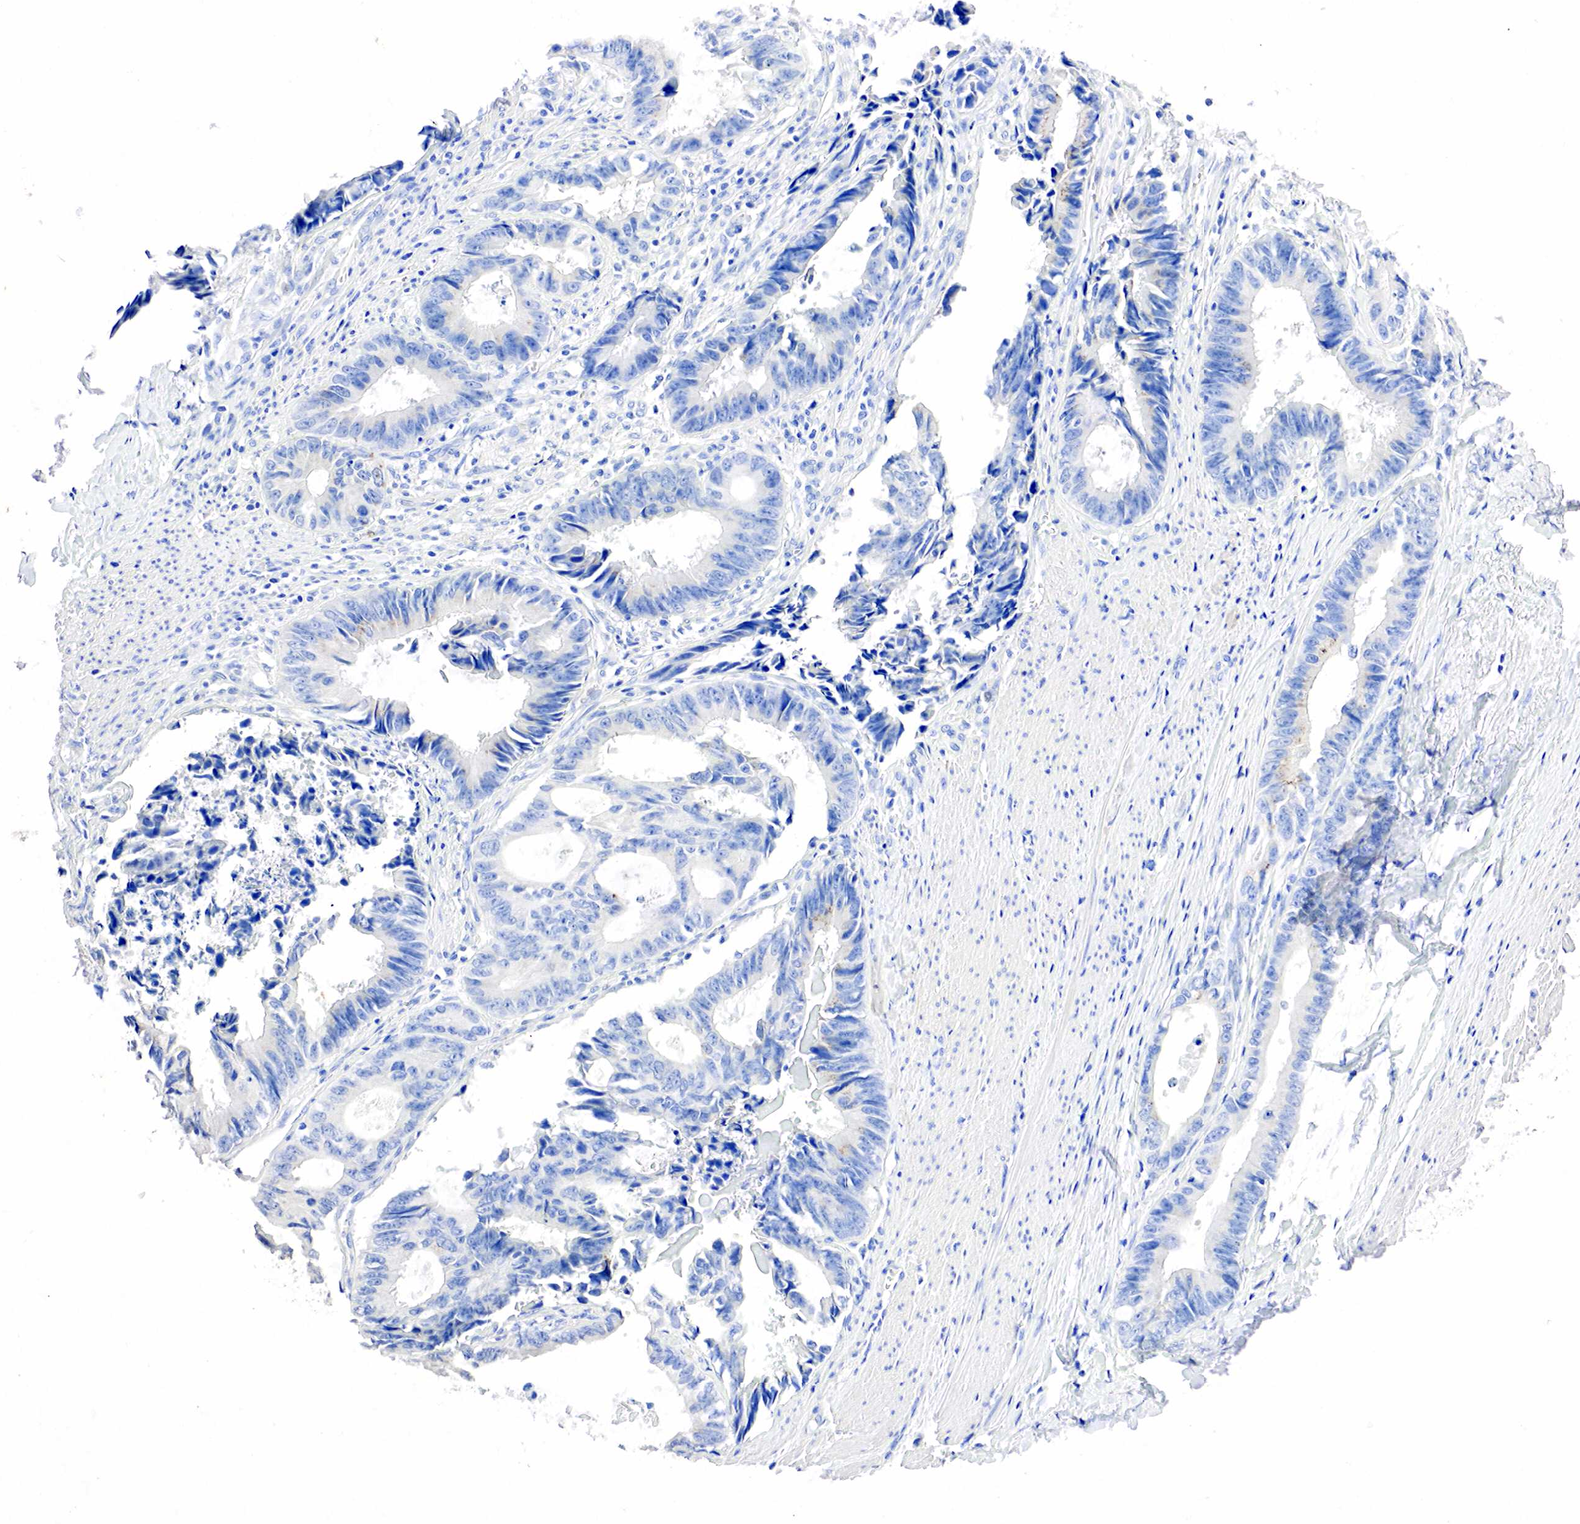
{"staining": {"intensity": "weak", "quantity": "<25%", "location": "cytoplasmic/membranous"}, "tissue": "colorectal cancer", "cell_type": "Tumor cells", "image_type": "cancer", "snomed": [{"axis": "morphology", "description": "Adenocarcinoma, NOS"}, {"axis": "topography", "description": "Rectum"}], "caption": "An immunohistochemistry (IHC) image of colorectal adenocarcinoma is shown. There is no staining in tumor cells of colorectal adenocarcinoma.", "gene": "SST", "patient": {"sex": "female", "age": 98}}